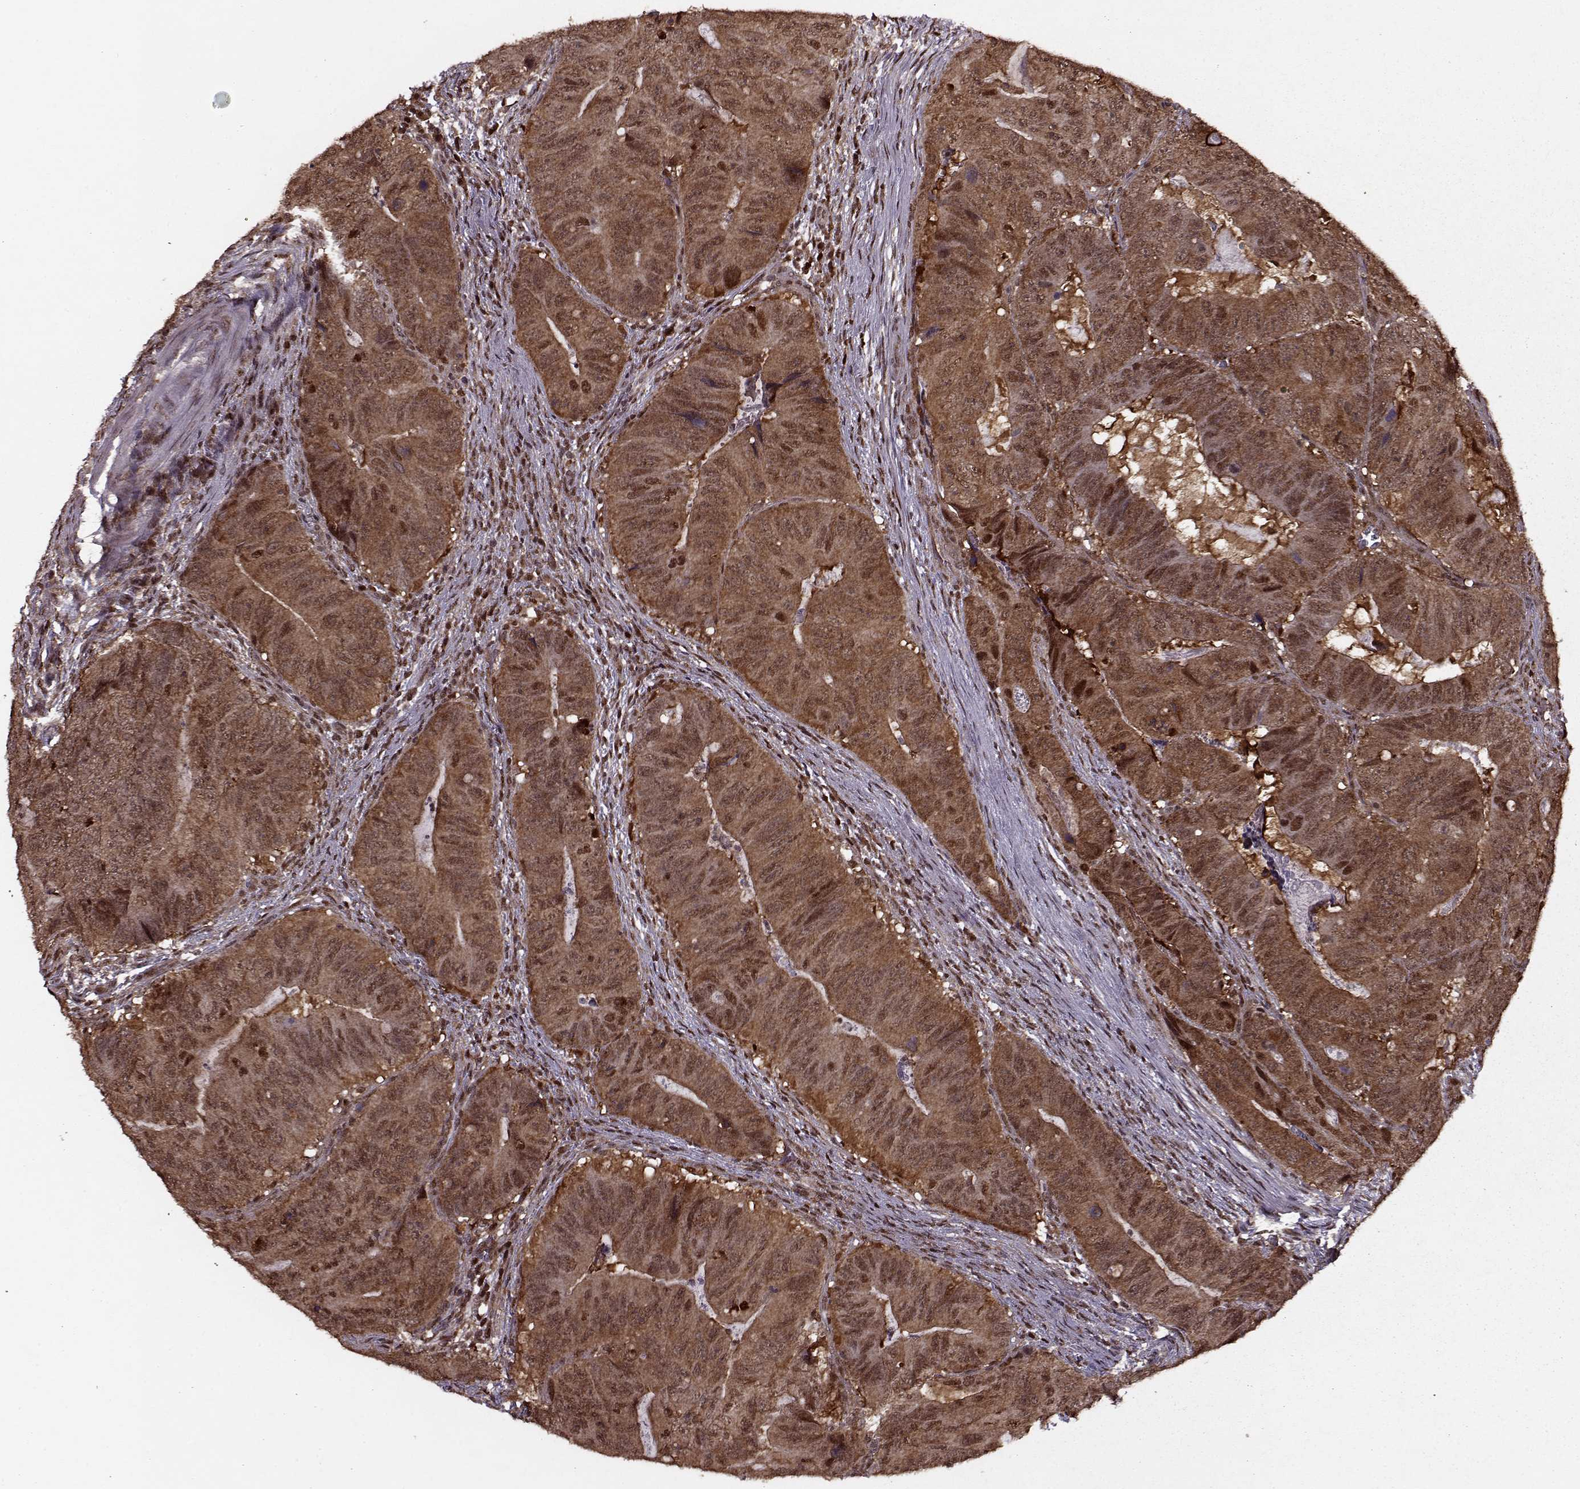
{"staining": {"intensity": "moderate", "quantity": ">75%", "location": "cytoplasmic/membranous,nuclear"}, "tissue": "colorectal cancer", "cell_type": "Tumor cells", "image_type": "cancer", "snomed": [{"axis": "morphology", "description": "Adenocarcinoma, NOS"}, {"axis": "topography", "description": "Colon"}], "caption": "Approximately >75% of tumor cells in human colorectal cancer (adenocarcinoma) exhibit moderate cytoplasmic/membranous and nuclear protein expression as visualized by brown immunohistochemical staining.", "gene": "PSMA7", "patient": {"sex": "male", "age": 79}}